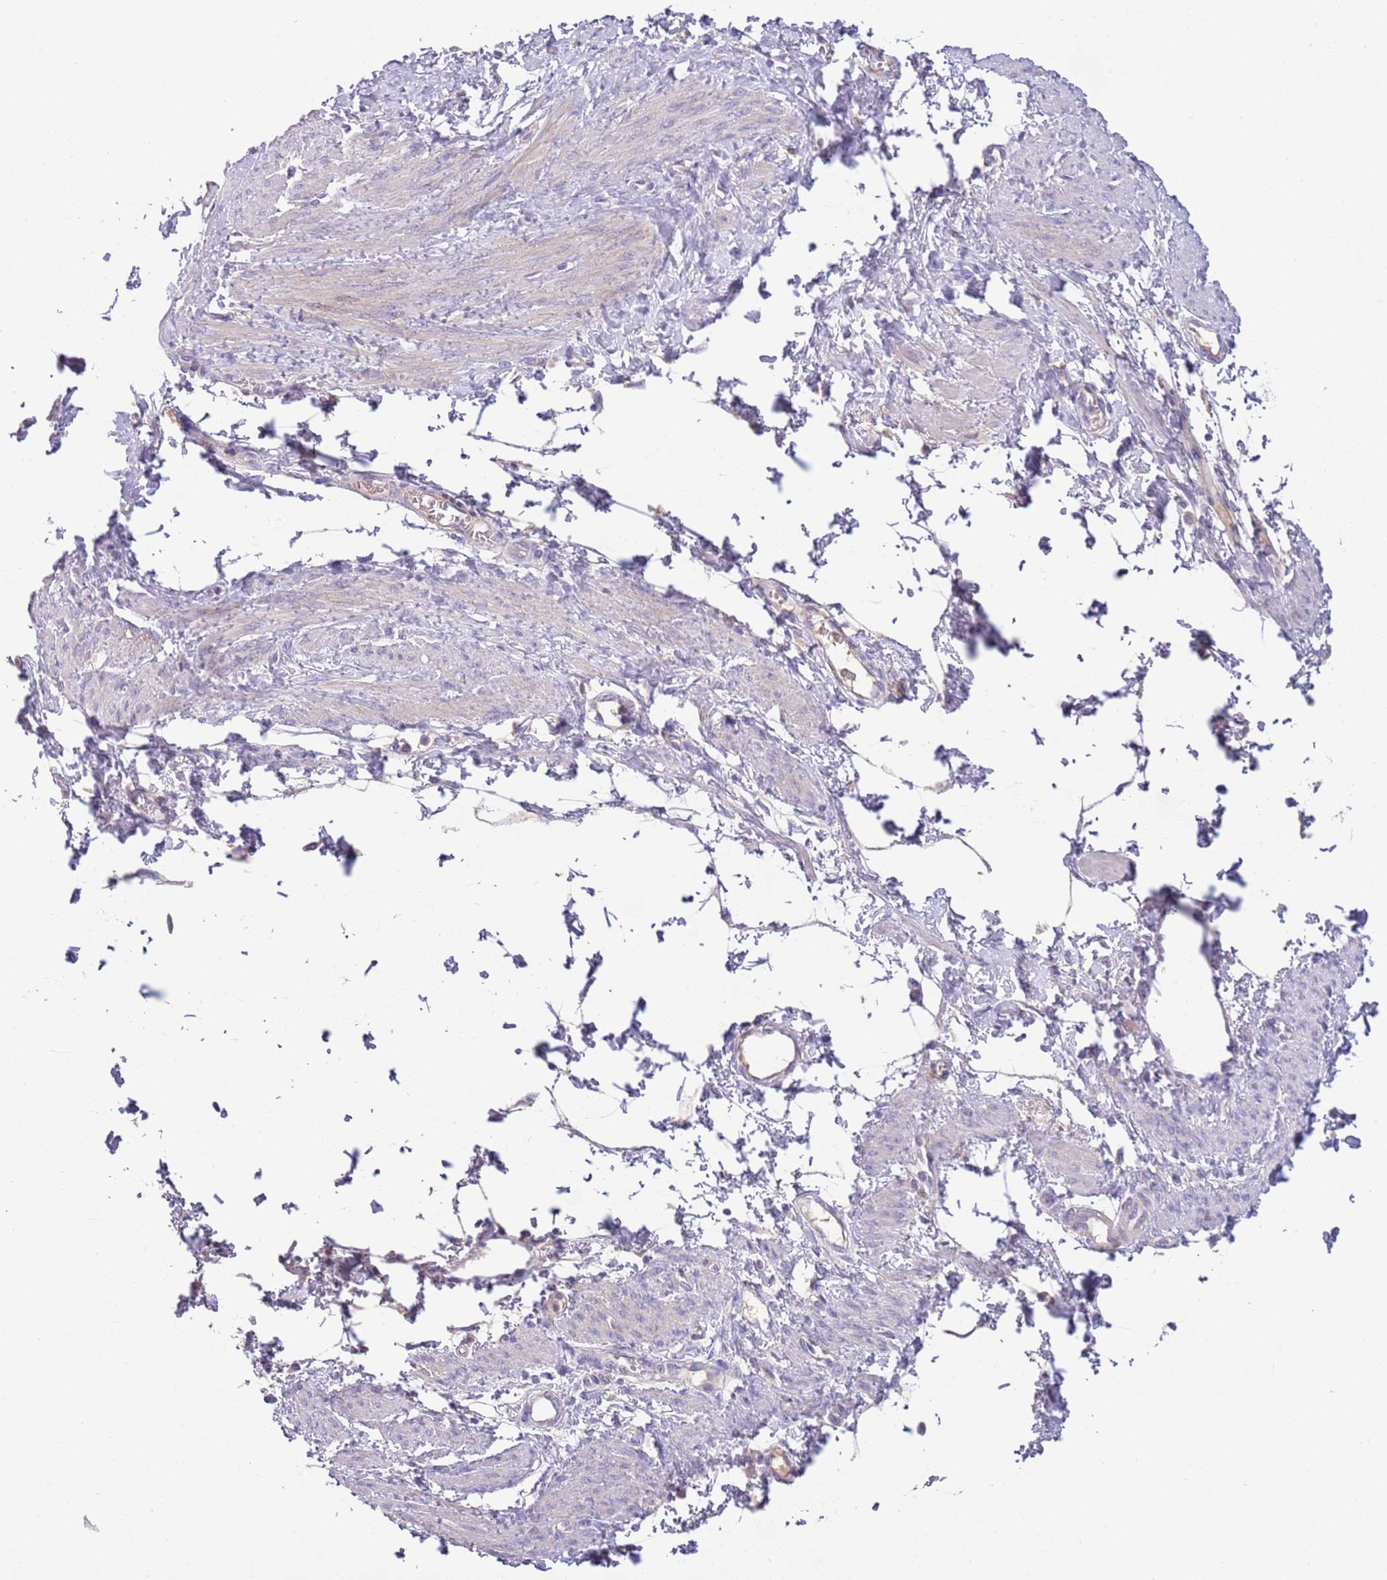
{"staining": {"intensity": "negative", "quantity": "none", "location": "none"}, "tissue": "smooth muscle", "cell_type": "Smooth muscle cells", "image_type": "normal", "snomed": [{"axis": "morphology", "description": "Normal tissue, NOS"}, {"axis": "topography", "description": "Smooth muscle"}, {"axis": "topography", "description": "Uterus"}], "caption": "The IHC micrograph has no significant staining in smooth muscle cells of smooth muscle. The staining is performed using DAB (3,3'-diaminobenzidine) brown chromogen with nuclei counter-stained in using hematoxylin.", "gene": "IGFL4", "patient": {"sex": "female", "age": 39}}